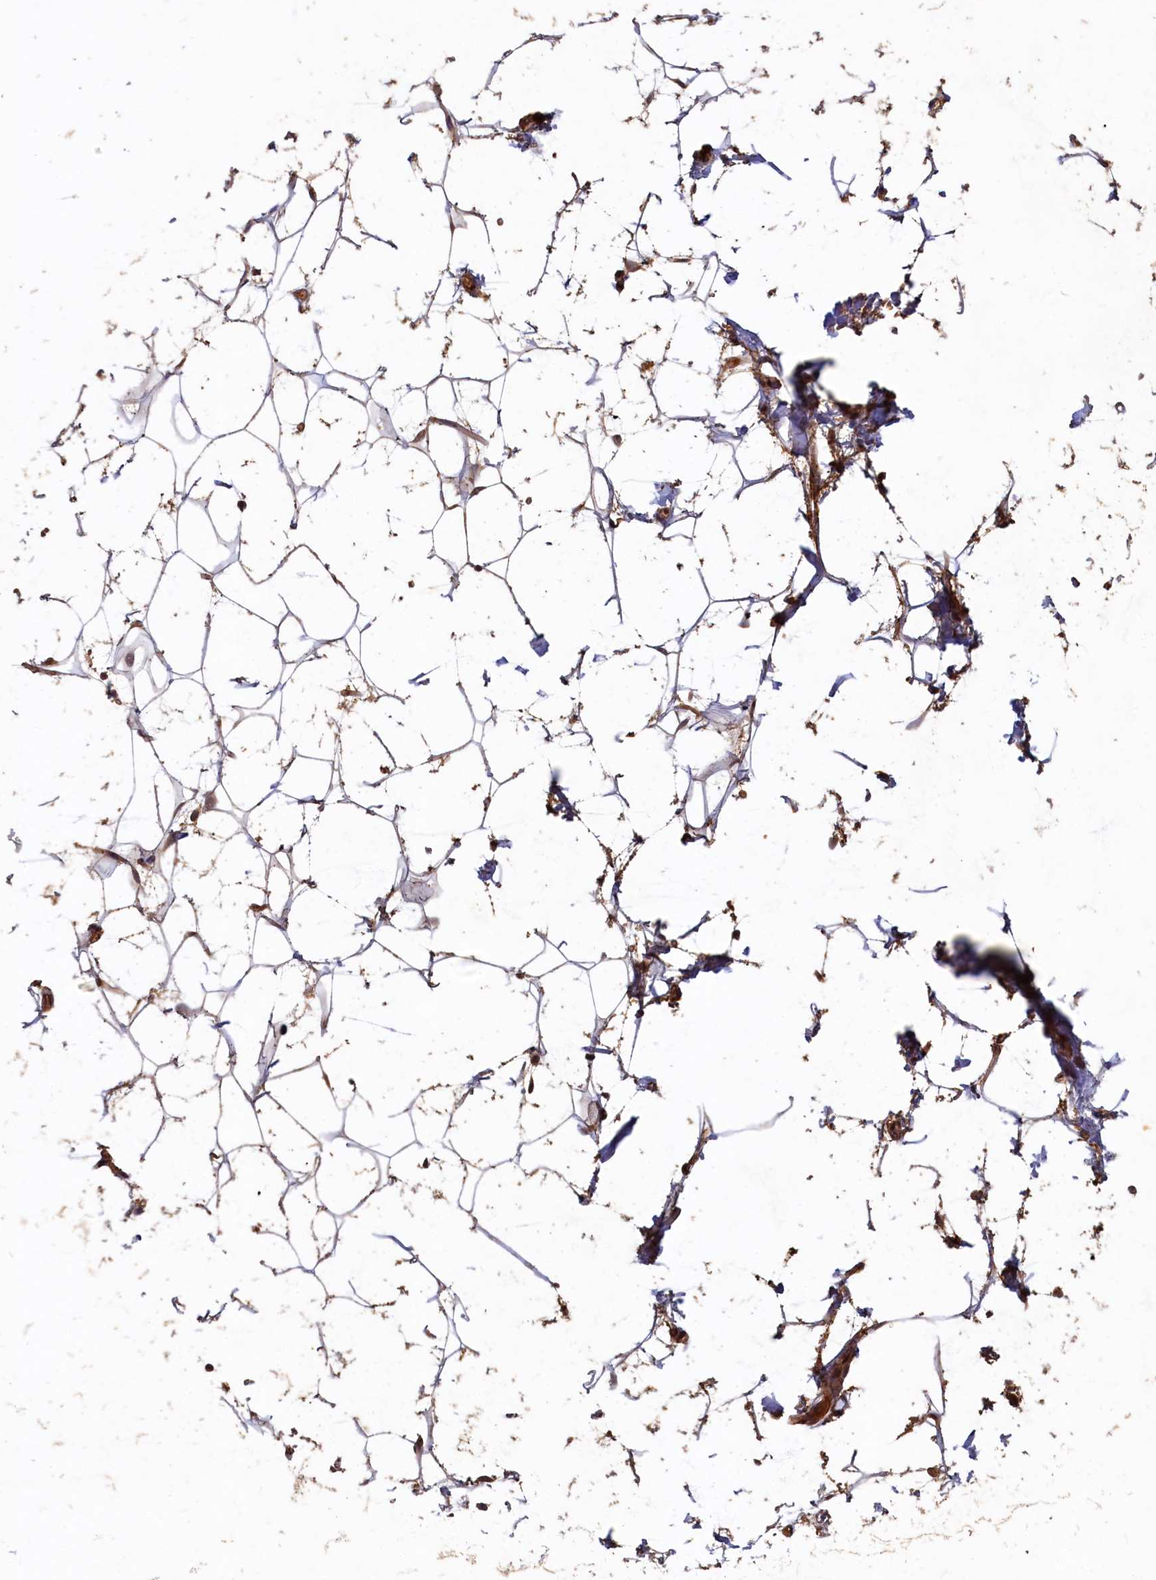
{"staining": {"intensity": "moderate", "quantity": "<25%", "location": "cytoplasmic/membranous"}, "tissue": "adipose tissue", "cell_type": "Adipocytes", "image_type": "normal", "snomed": [{"axis": "morphology", "description": "Normal tissue, NOS"}, {"axis": "topography", "description": "Breast"}], "caption": "Protein expression by immunohistochemistry (IHC) exhibits moderate cytoplasmic/membranous expression in about <25% of adipocytes in normal adipose tissue.", "gene": "LCMT2", "patient": {"sex": "female", "age": 26}}